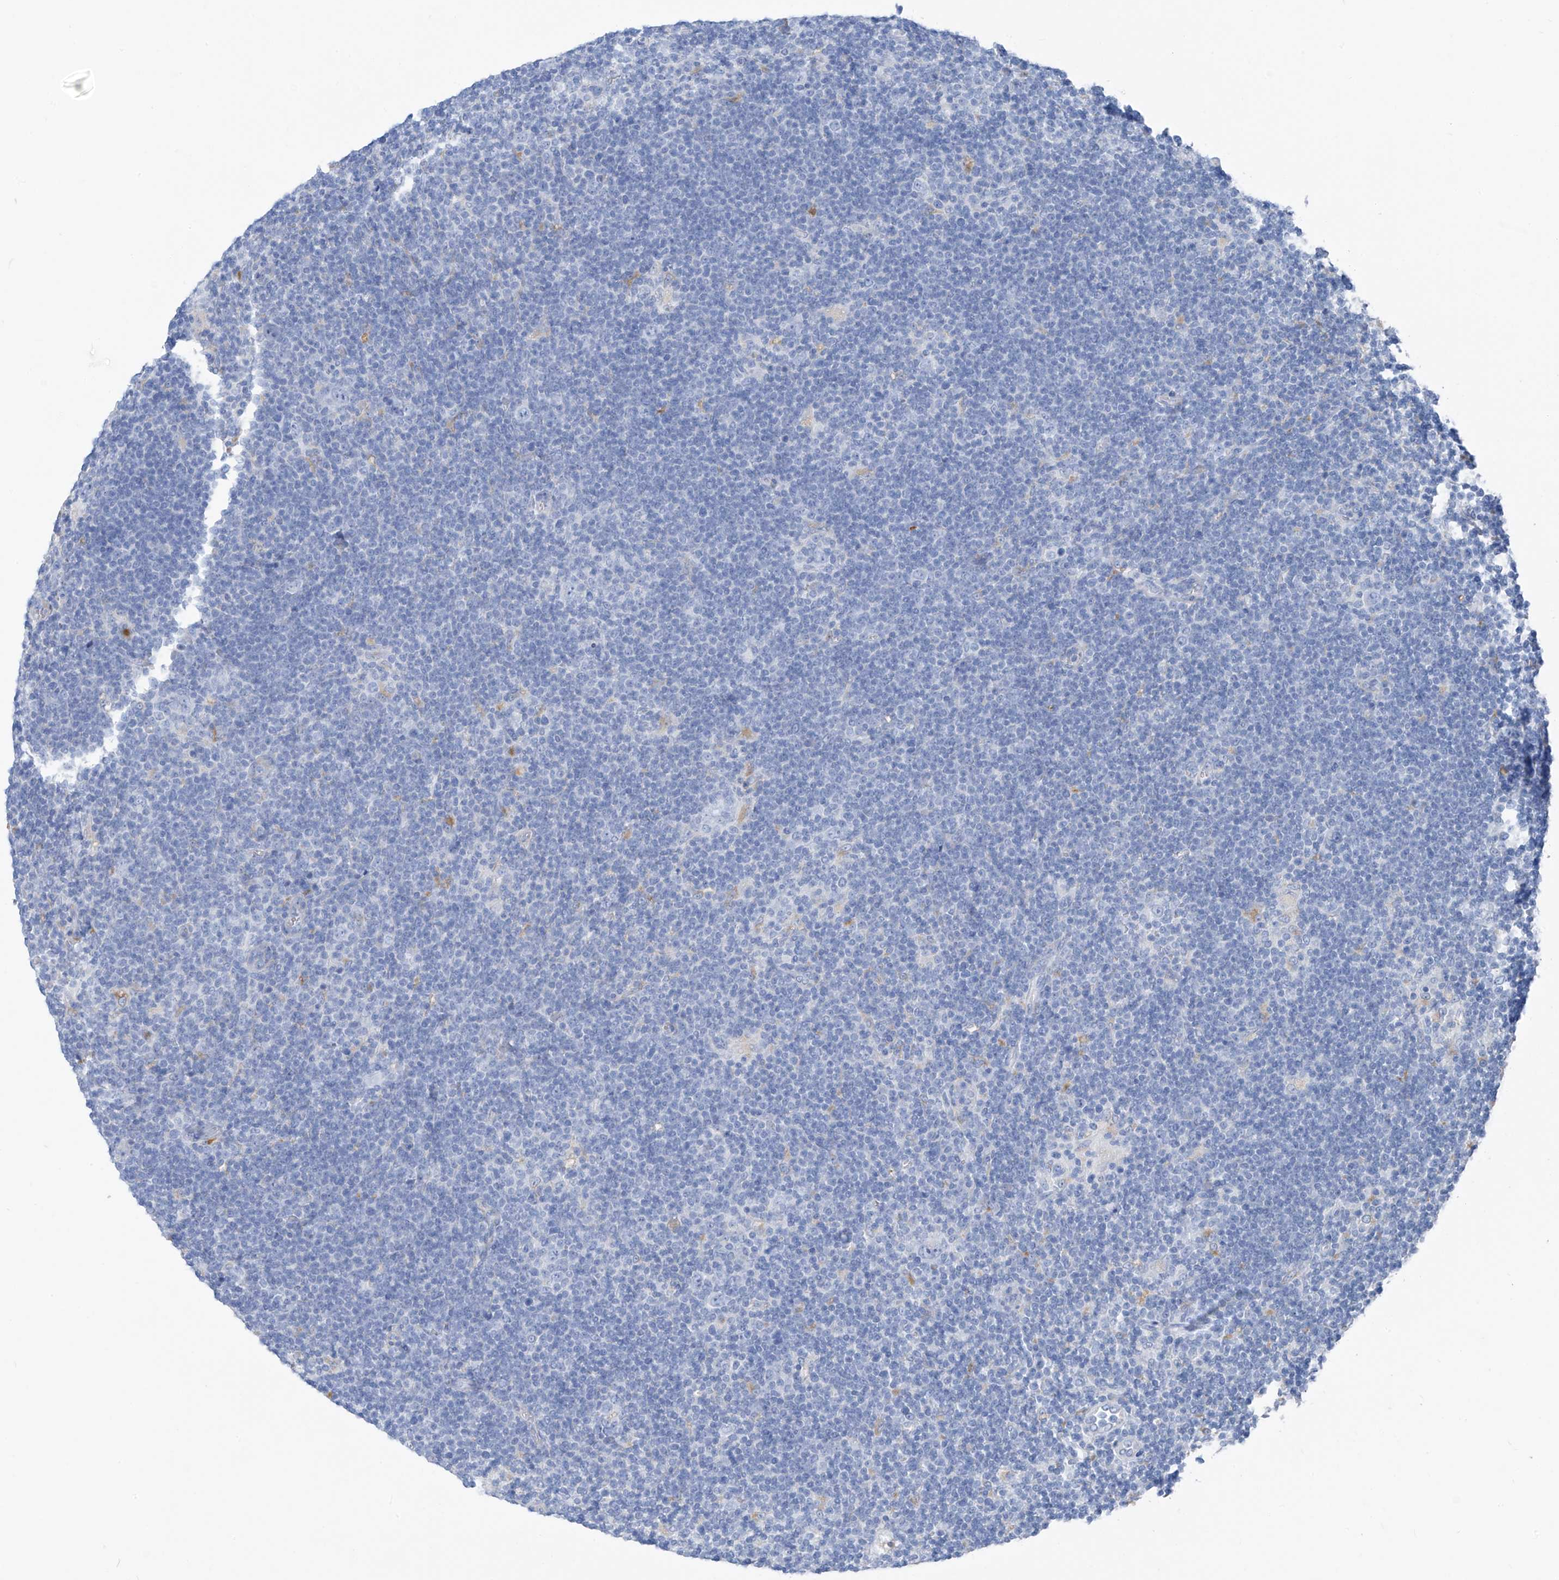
{"staining": {"intensity": "negative", "quantity": "none", "location": "none"}, "tissue": "lymphoma", "cell_type": "Tumor cells", "image_type": "cancer", "snomed": [{"axis": "morphology", "description": "Hodgkin's disease, NOS"}, {"axis": "topography", "description": "Lymph node"}], "caption": "Protein analysis of Hodgkin's disease exhibits no significant staining in tumor cells.", "gene": "GLMP", "patient": {"sex": "female", "age": 57}}